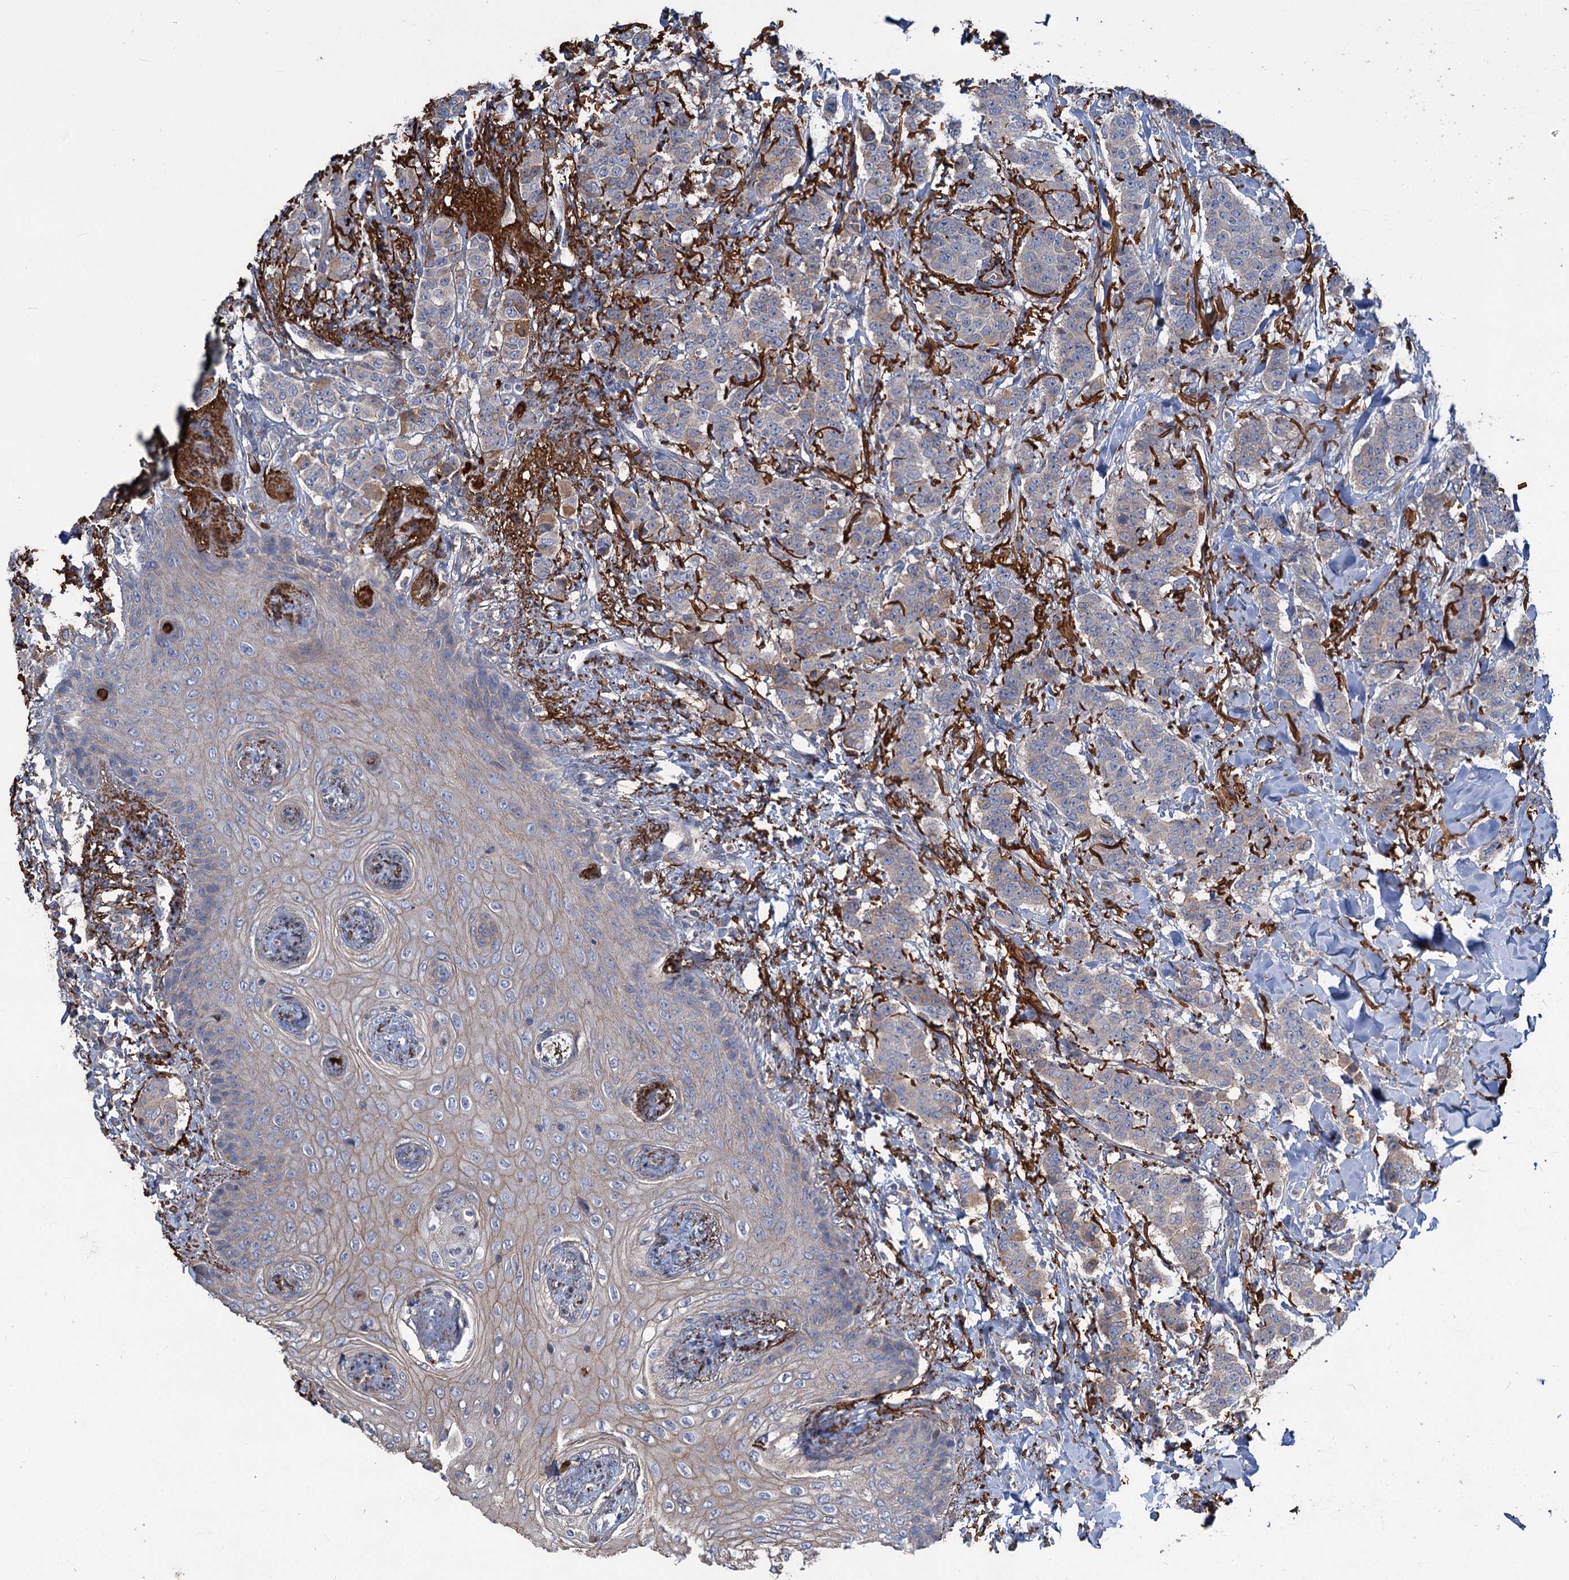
{"staining": {"intensity": "weak", "quantity": "<25%", "location": "cytoplasmic/membranous"}, "tissue": "breast cancer", "cell_type": "Tumor cells", "image_type": "cancer", "snomed": [{"axis": "morphology", "description": "Duct carcinoma"}, {"axis": "topography", "description": "Breast"}], "caption": "Immunohistochemistry micrograph of human breast cancer stained for a protein (brown), which displays no staining in tumor cells.", "gene": "URAD", "patient": {"sex": "female", "age": 40}}